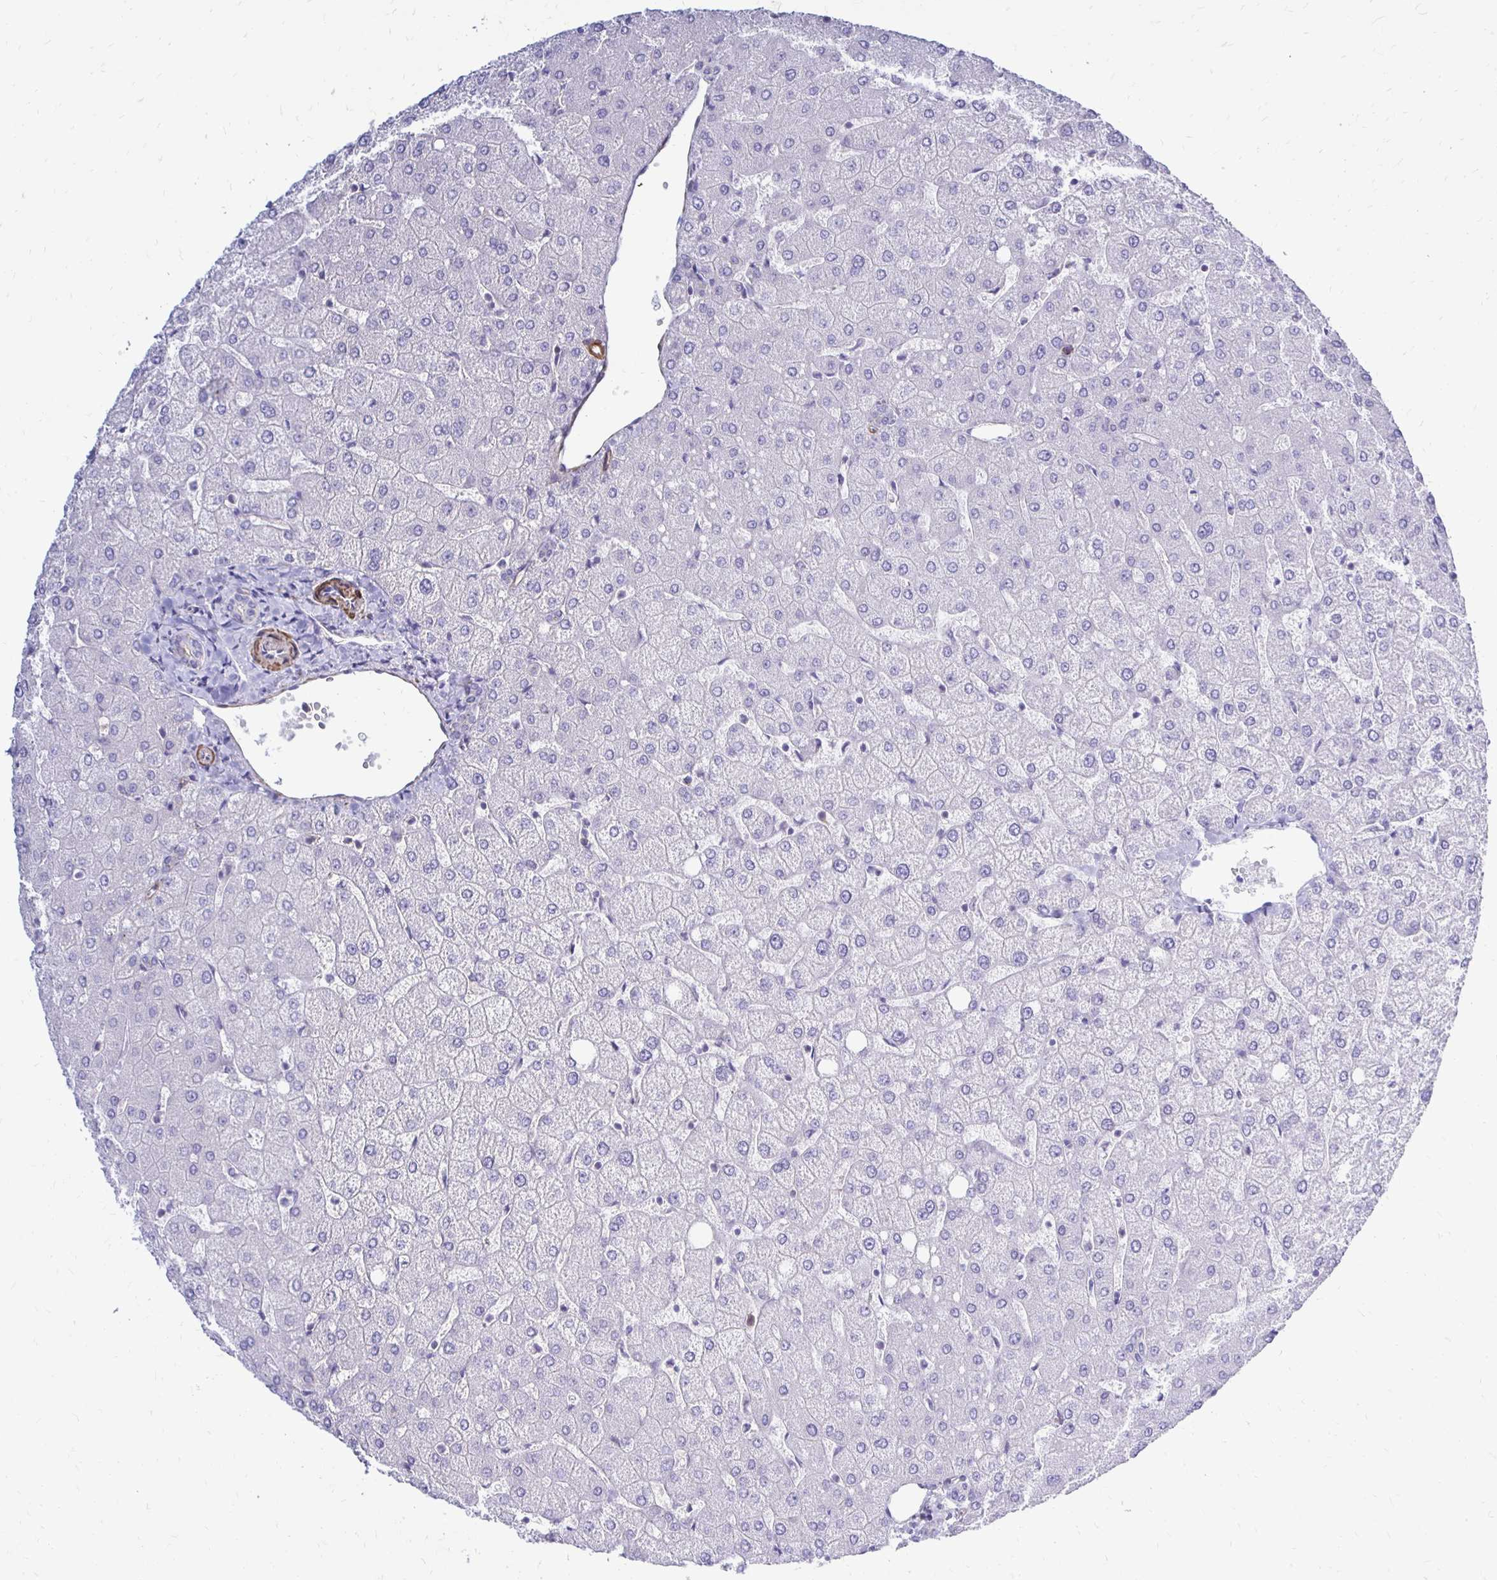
{"staining": {"intensity": "negative", "quantity": "none", "location": "none"}, "tissue": "liver", "cell_type": "Cholangiocytes", "image_type": "normal", "snomed": [{"axis": "morphology", "description": "Normal tissue, NOS"}, {"axis": "topography", "description": "Liver"}], "caption": "Liver stained for a protein using immunohistochemistry (IHC) exhibits no expression cholangiocytes.", "gene": "CTPS1", "patient": {"sex": "female", "age": 54}}